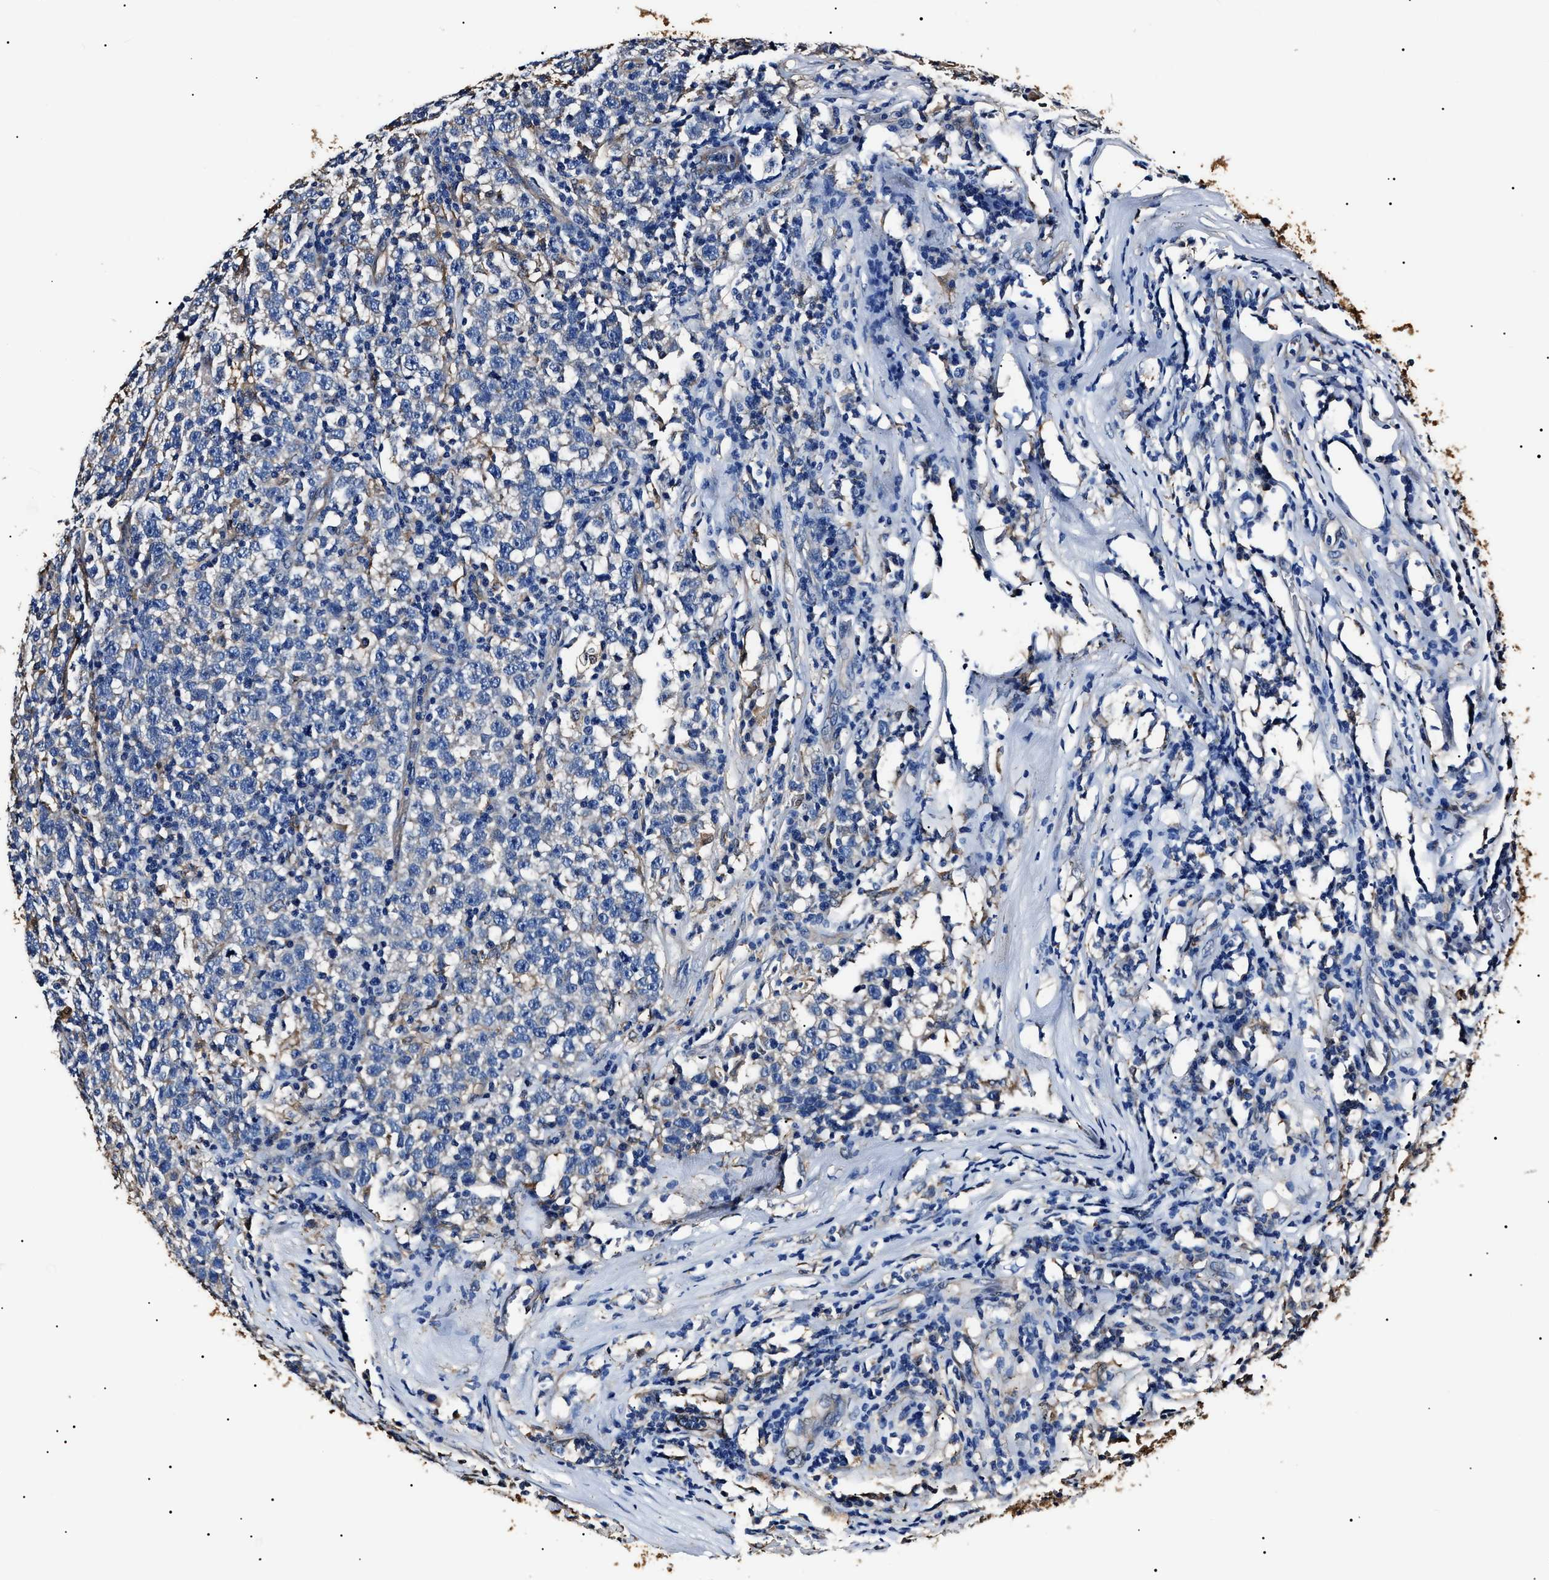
{"staining": {"intensity": "negative", "quantity": "none", "location": "none"}, "tissue": "testis cancer", "cell_type": "Tumor cells", "image_type": "cancer", "snomed": [{"axis": "morphology", "description": "Seminoma, NOS"}, {"axis": "topography", "description": "Testis"}], "caption": "Tumor cells show no significant expression in testis cancer (seminoma).", "gene": "ALDH1A1", "patient": {"sex": "male", "age": 43}}